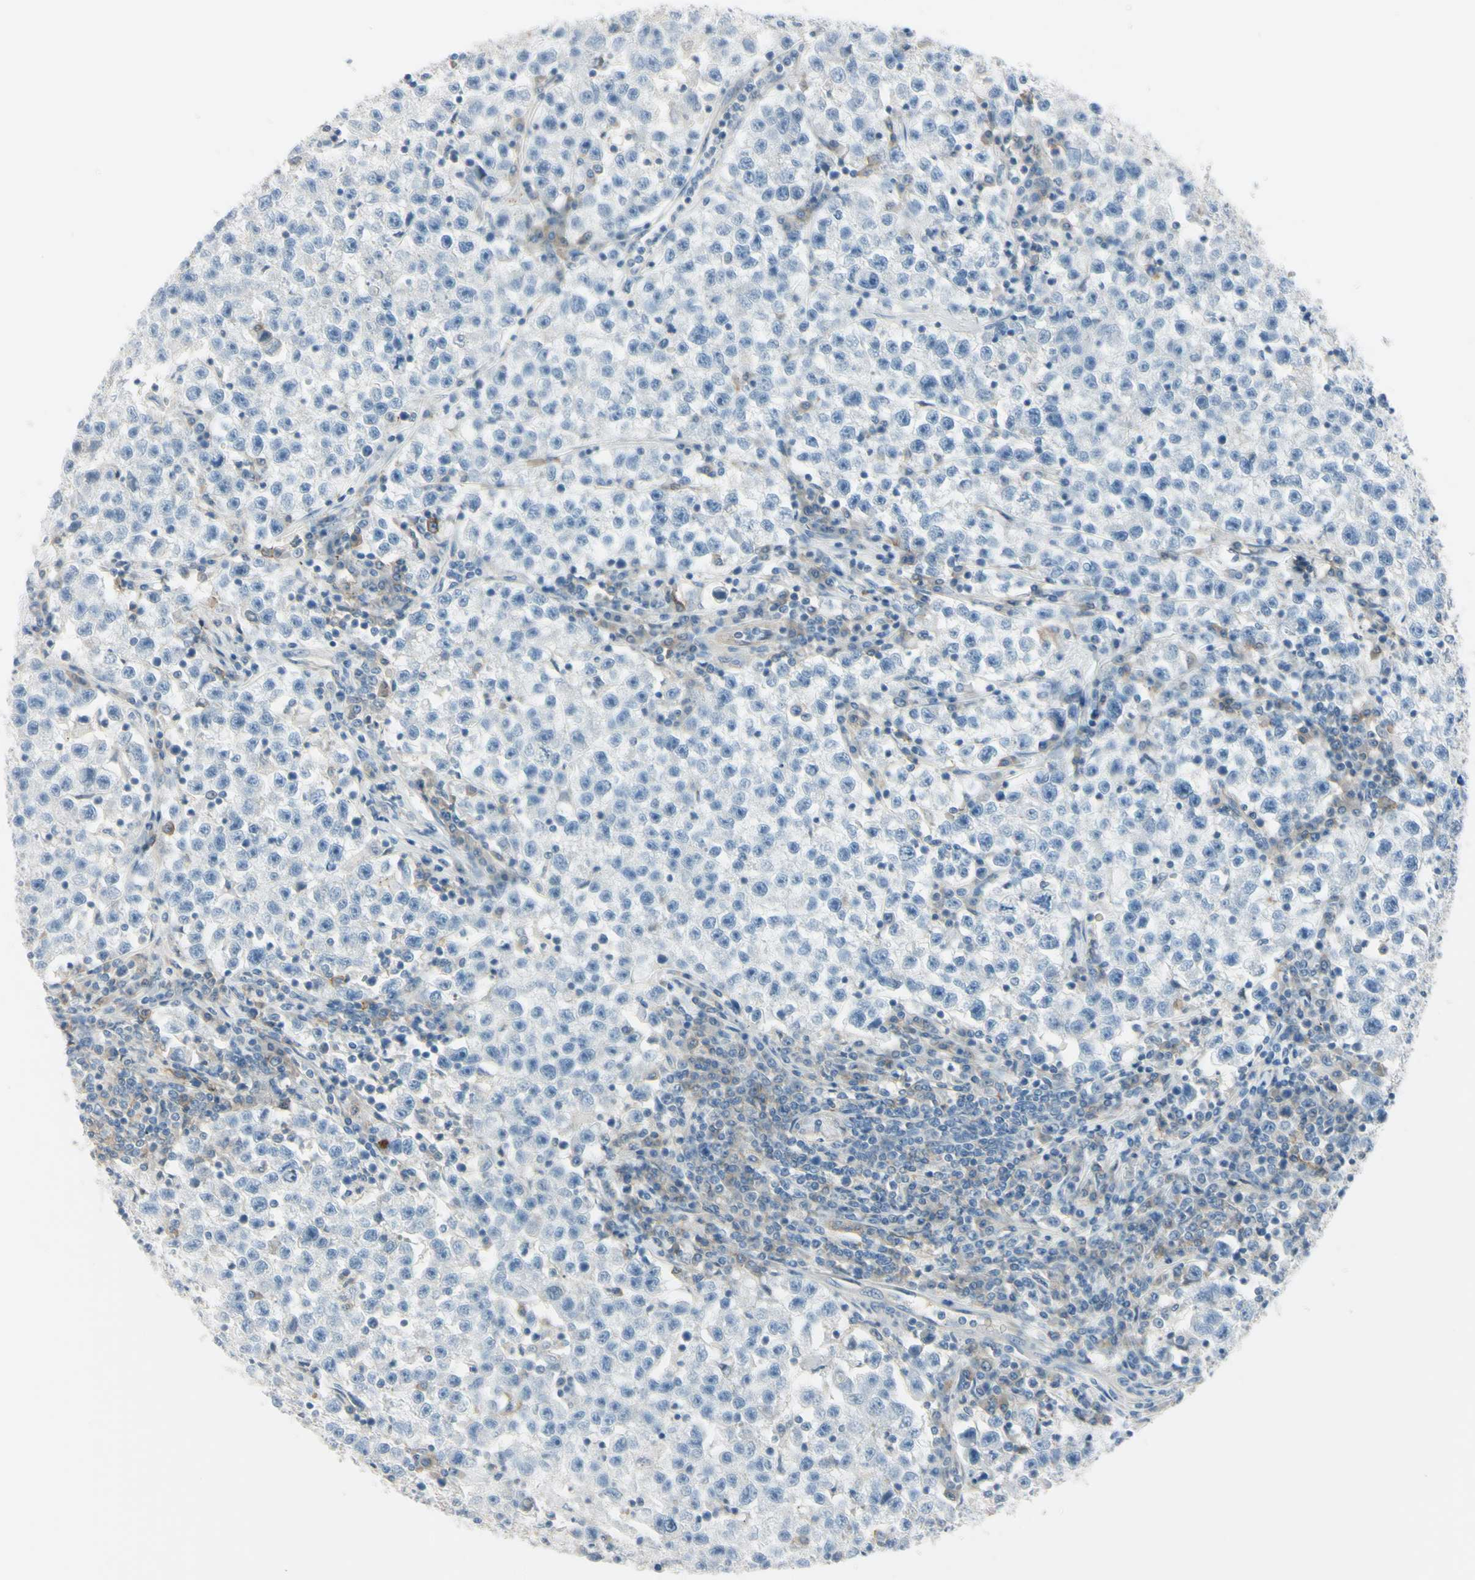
{"staining": {"intensity": "negative", "quantity": "none", "location": "none"}, "tissue": "testis cancer", "cell_type": "Tumor cells", "image_type": "cancer", "snomed": [{"axis": "morphology", "description": "Seminoma, NOS"}, {"axis": "topography", "description": "Testis"}], "caption": "The histopathology image demonstrates no staining of tumor cells in testis seminoma. Nuclei are stained in blue.", "gene": "ASB9", "patient": {"sex": "male", "age": 22}}